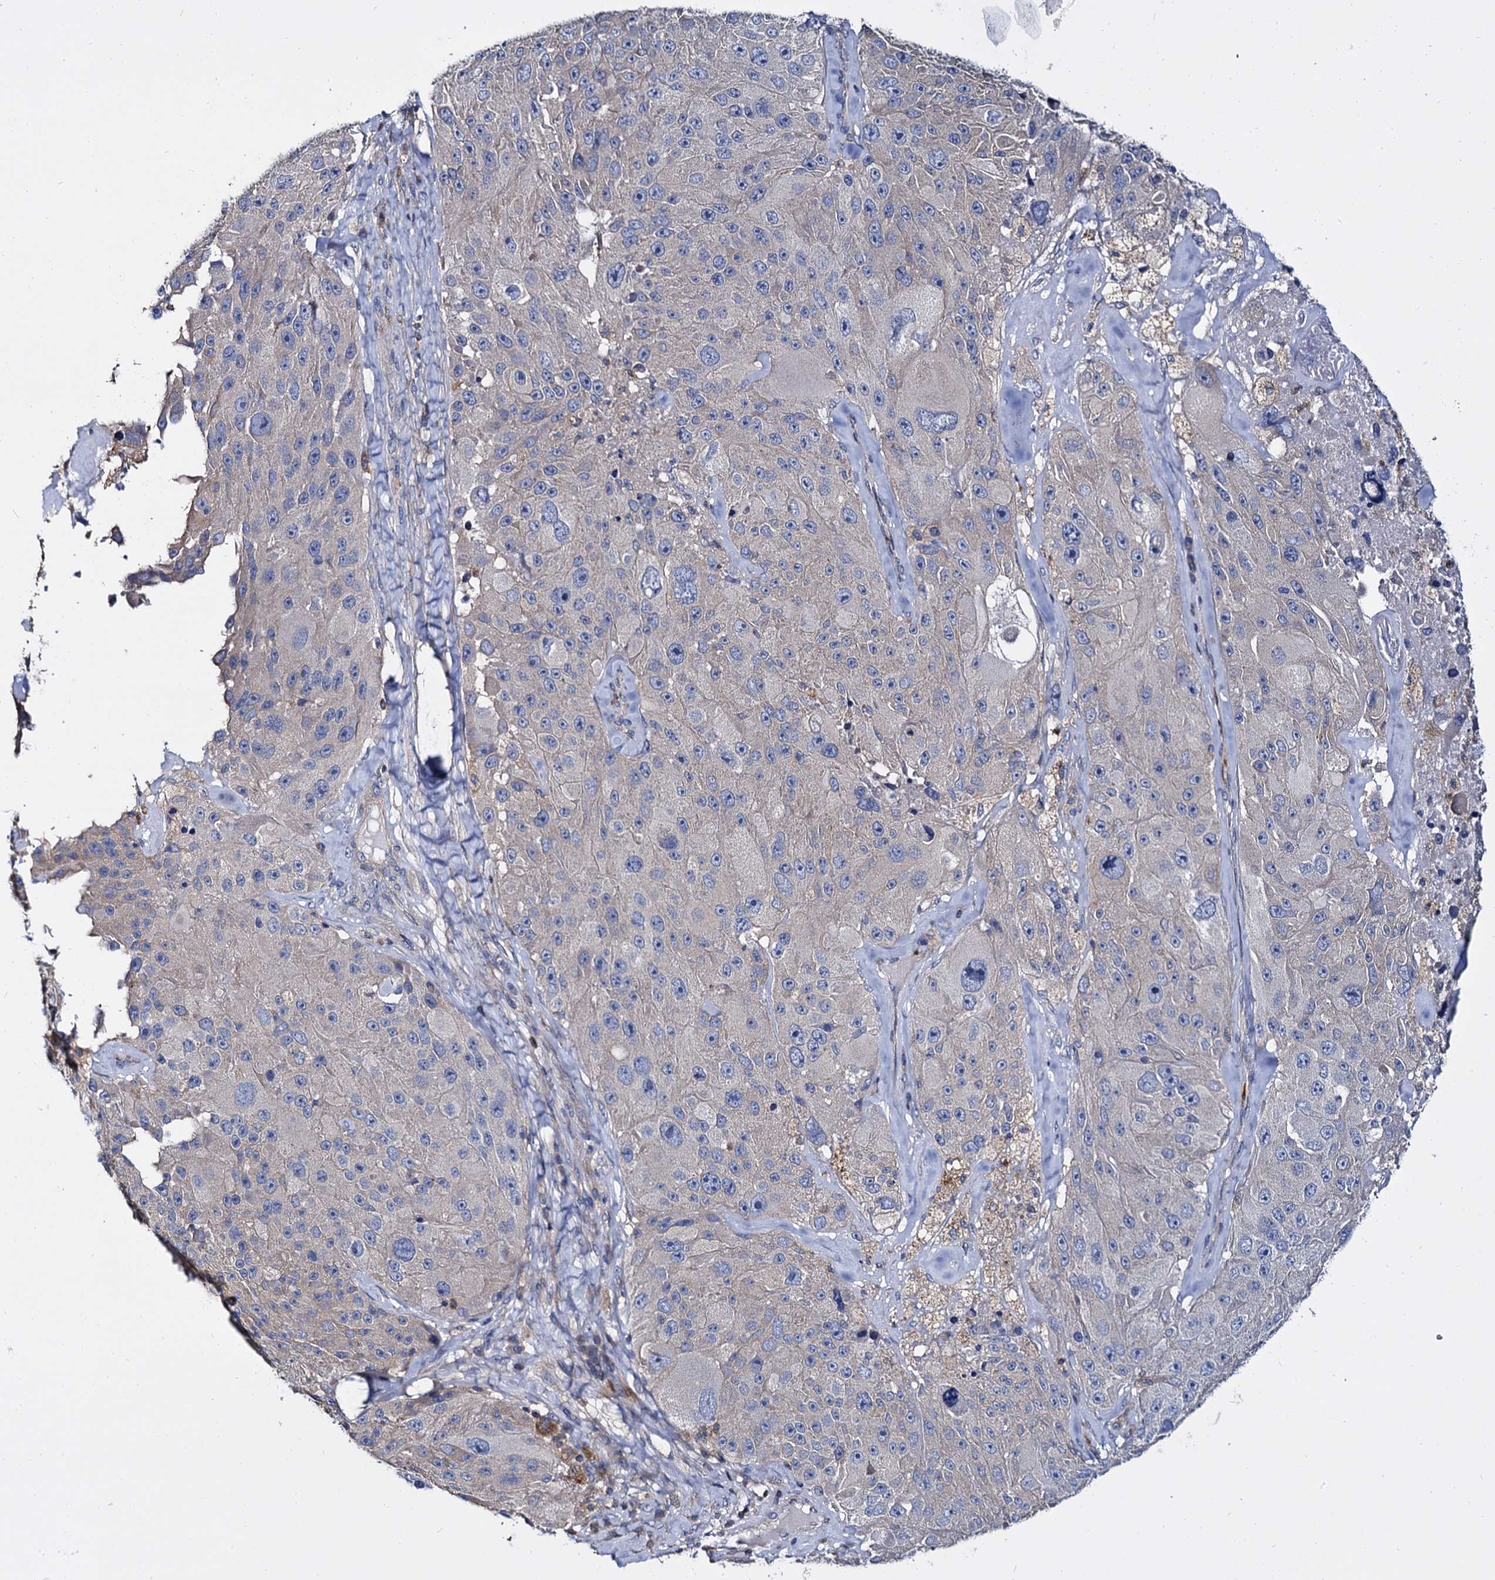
{"staining": {"intensity": "negative", "quantity": "none", "location": "none"}, "tissue": "melanoma", "cell_type": "Tumor cells", "image_type": "cancer", "snomed": [{"axis": "morphology", "description": "Malignant melanoma, Metastatic site"}, {"axis": "topography", "description": "Lymph node"}], "caption": "IHC of melanoma demonstrates no positivity in tumor cells.", "gene": "ANKRD13A", "patient": {"sex": "male", "age": 62}}